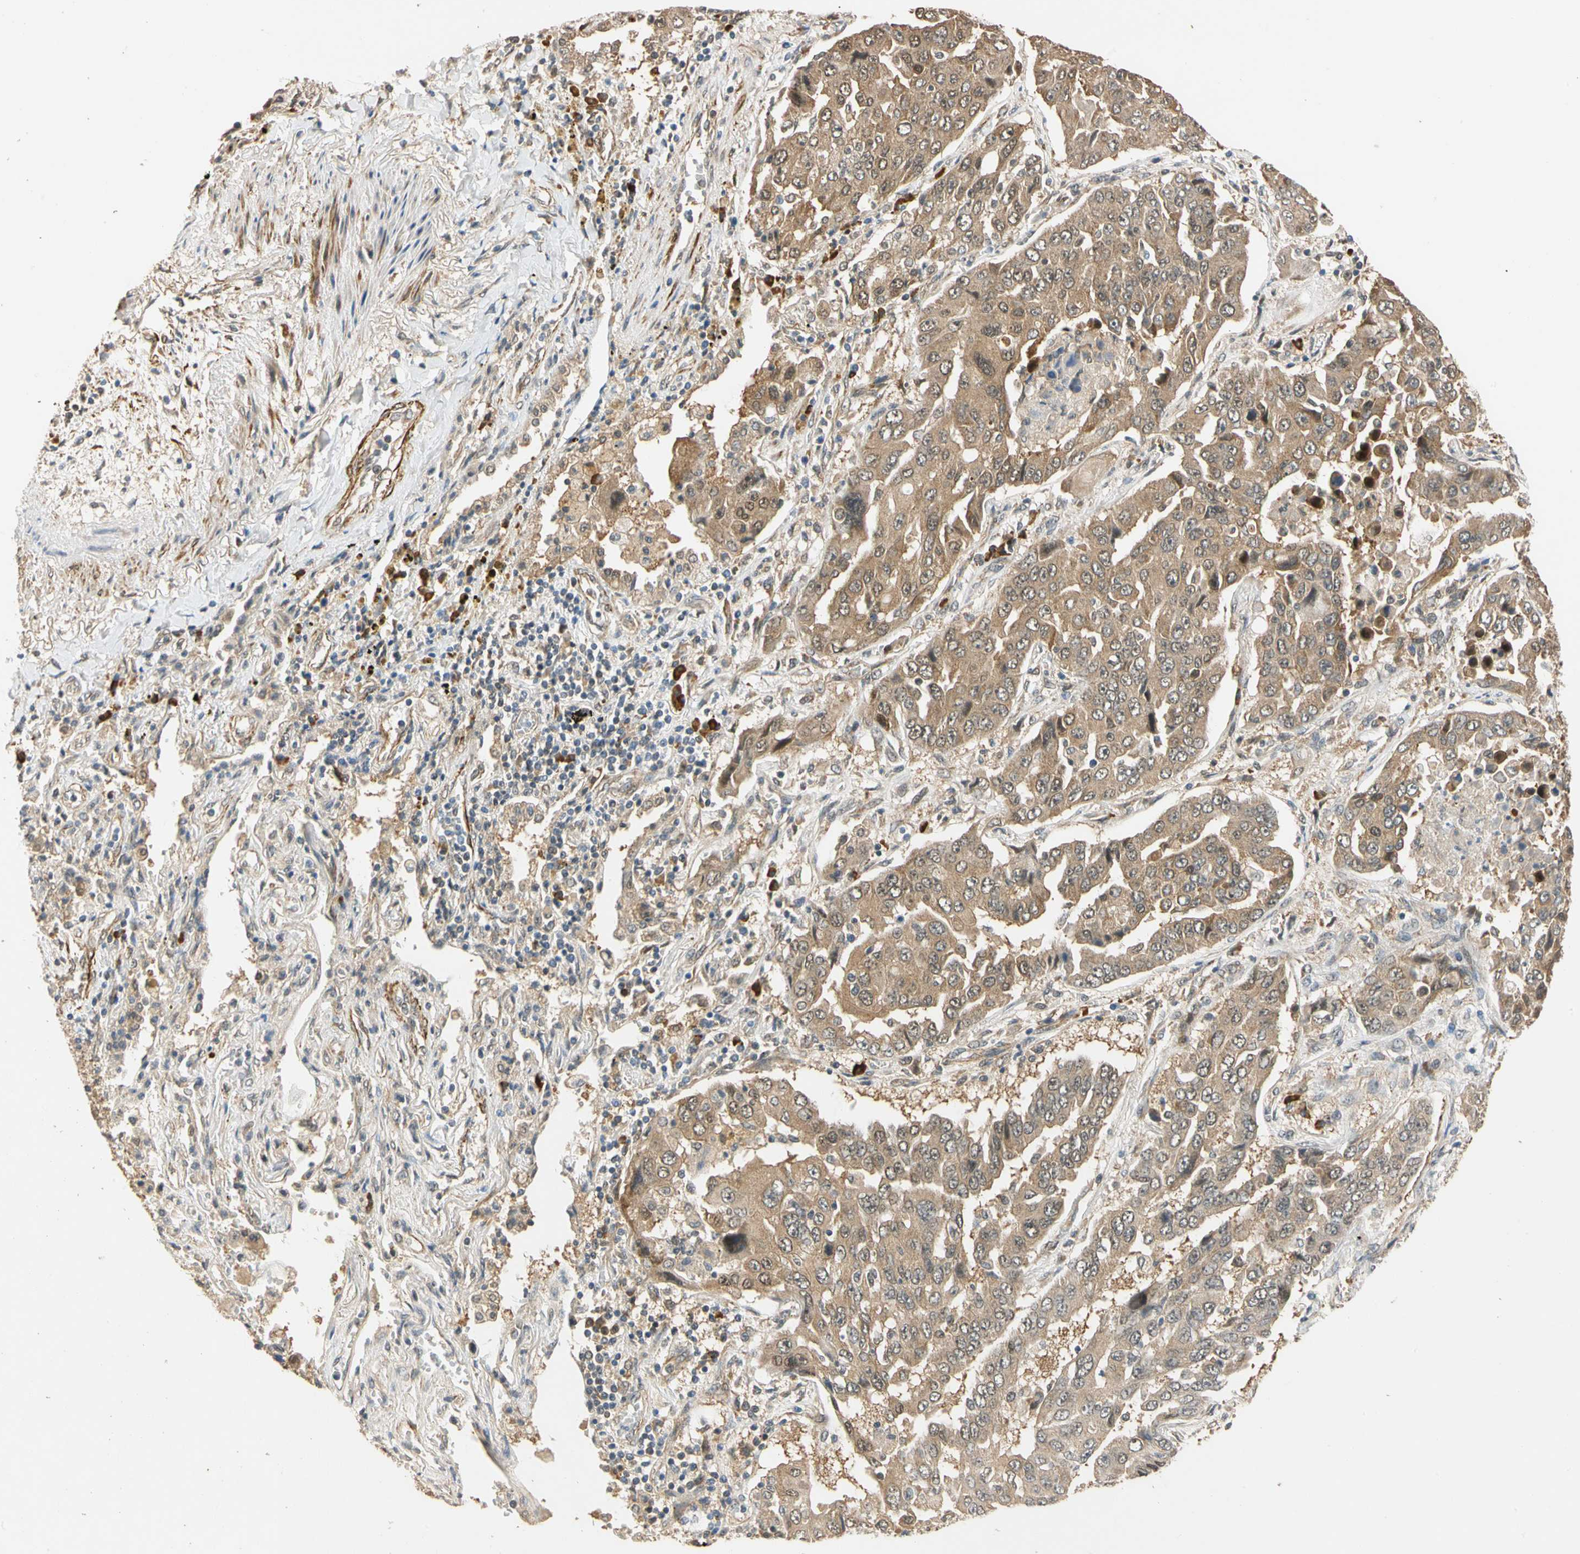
{"staining": {"intensity": "weak", "quantity": ">75%", "location": "cytoplasmic/membranous"}, "tissue": "lung cancer", "cell_type": "Tumor cells", "image_type": "cancer", "snomed": [{"axis": "morphology", "description": "Adenocarcinoma, NOS"}, {"axis": "topography", "description": "Lung"}], "caption": "IHC image of human lung cancer (adenocarcinoma) stained for a protein (brown), which demonstrates low levels of weak cytoplasmic/membranous staining in about >75% of tumor cells.", "gene": "QSER1", "patient": {"sex": "female", "age": 65}}